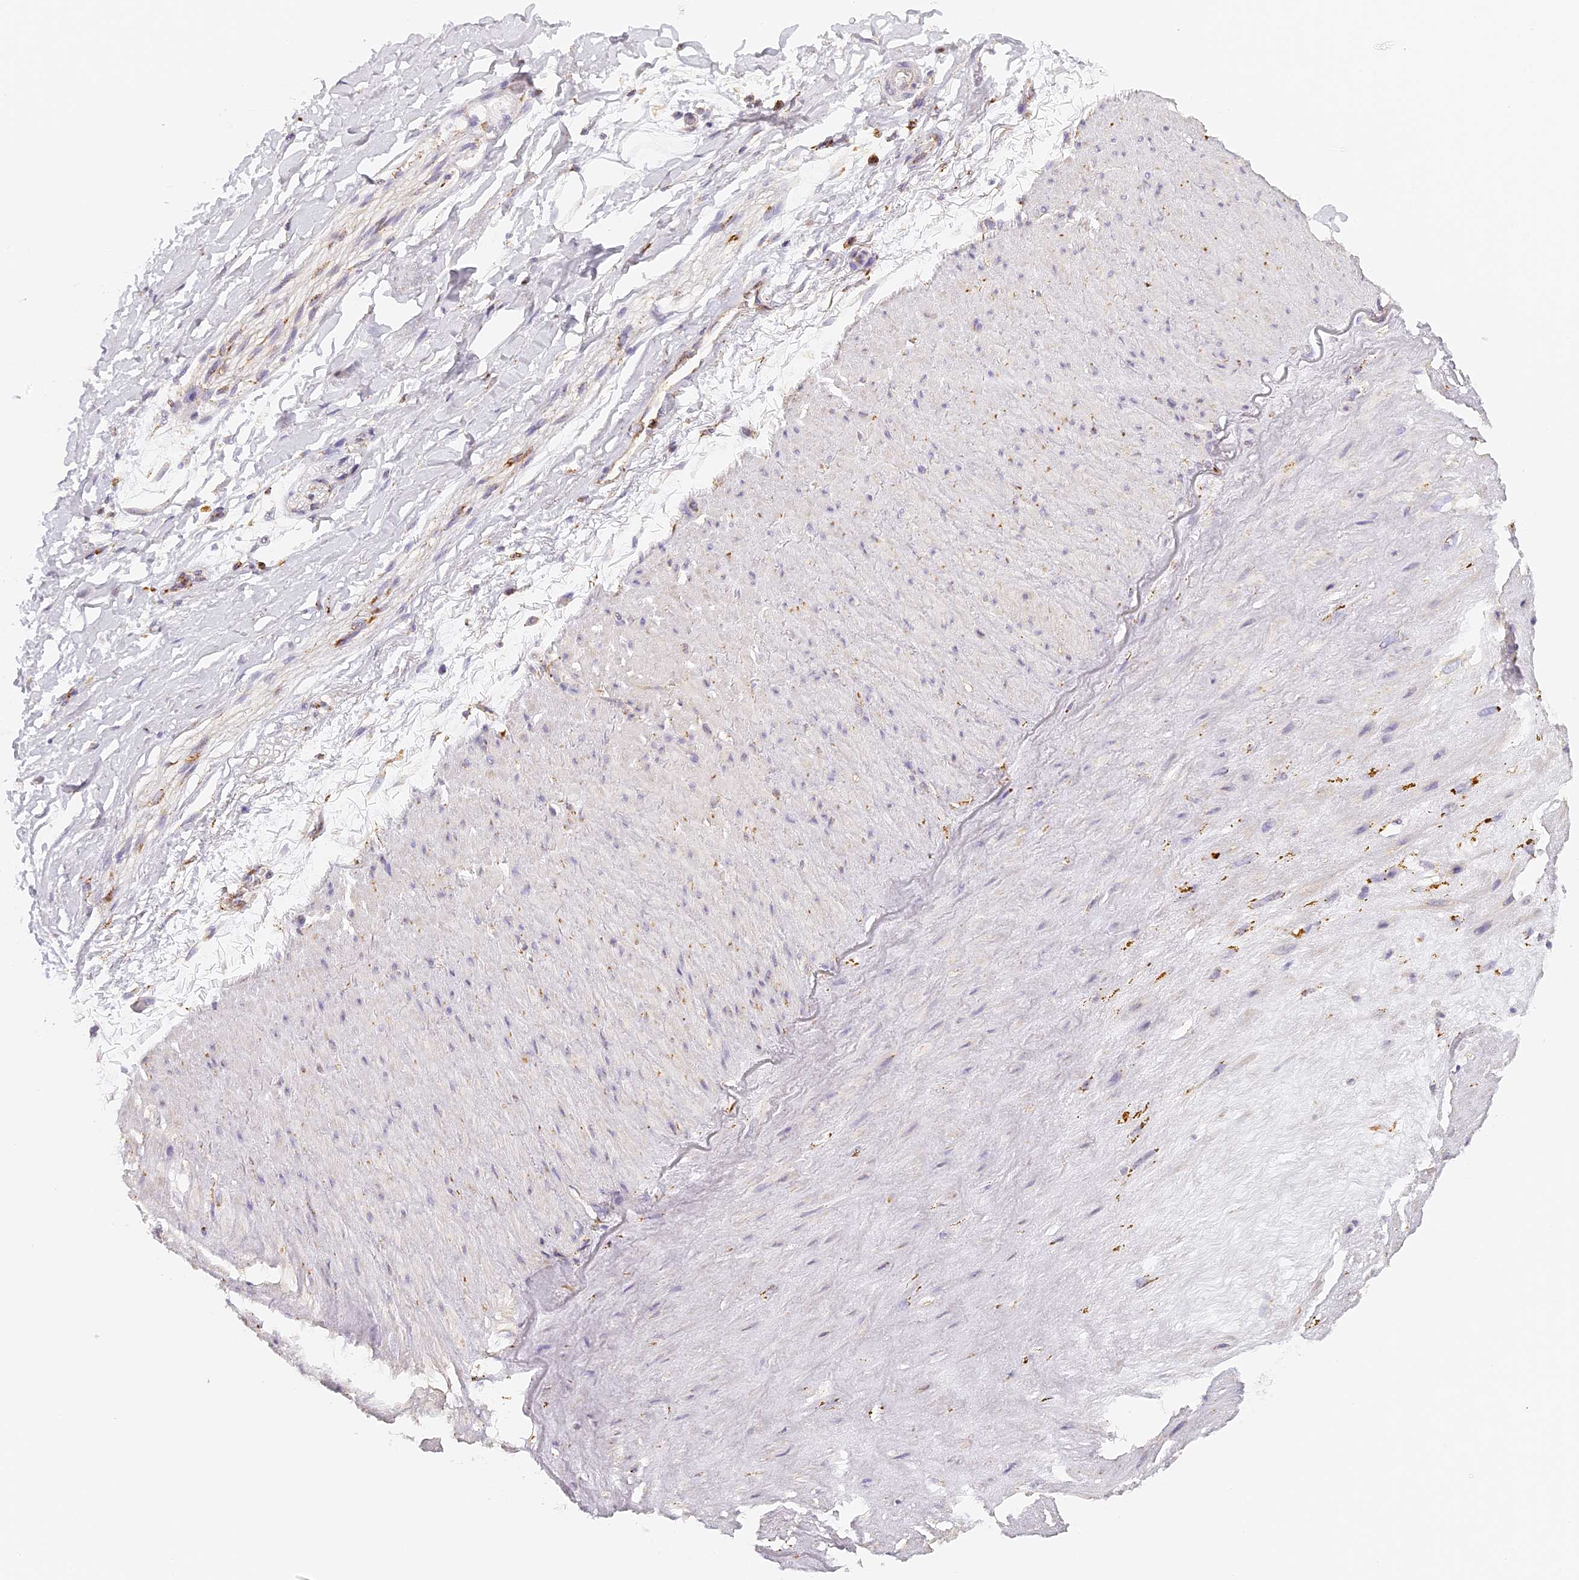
{"staining": {"intensity": "negative", "quantity": "none", "location": "none"}, "tissue": "adipose tissue", "cell_type": "Adipocytes", "image_type": "normal", "snomed": [{"axis": "morphology", "description": "Normal tissue, NOS"}, {"axis": "topography", "description": "Soft tissue"}], "caption": "High power microscopy micrograph of an immunohistochemistry histopathology image of unremarkable adipose tissue, revealing no significant staining in adipocytes.", "gene": "LAMP2", "patient": {"sex": "male", "age": 72}}